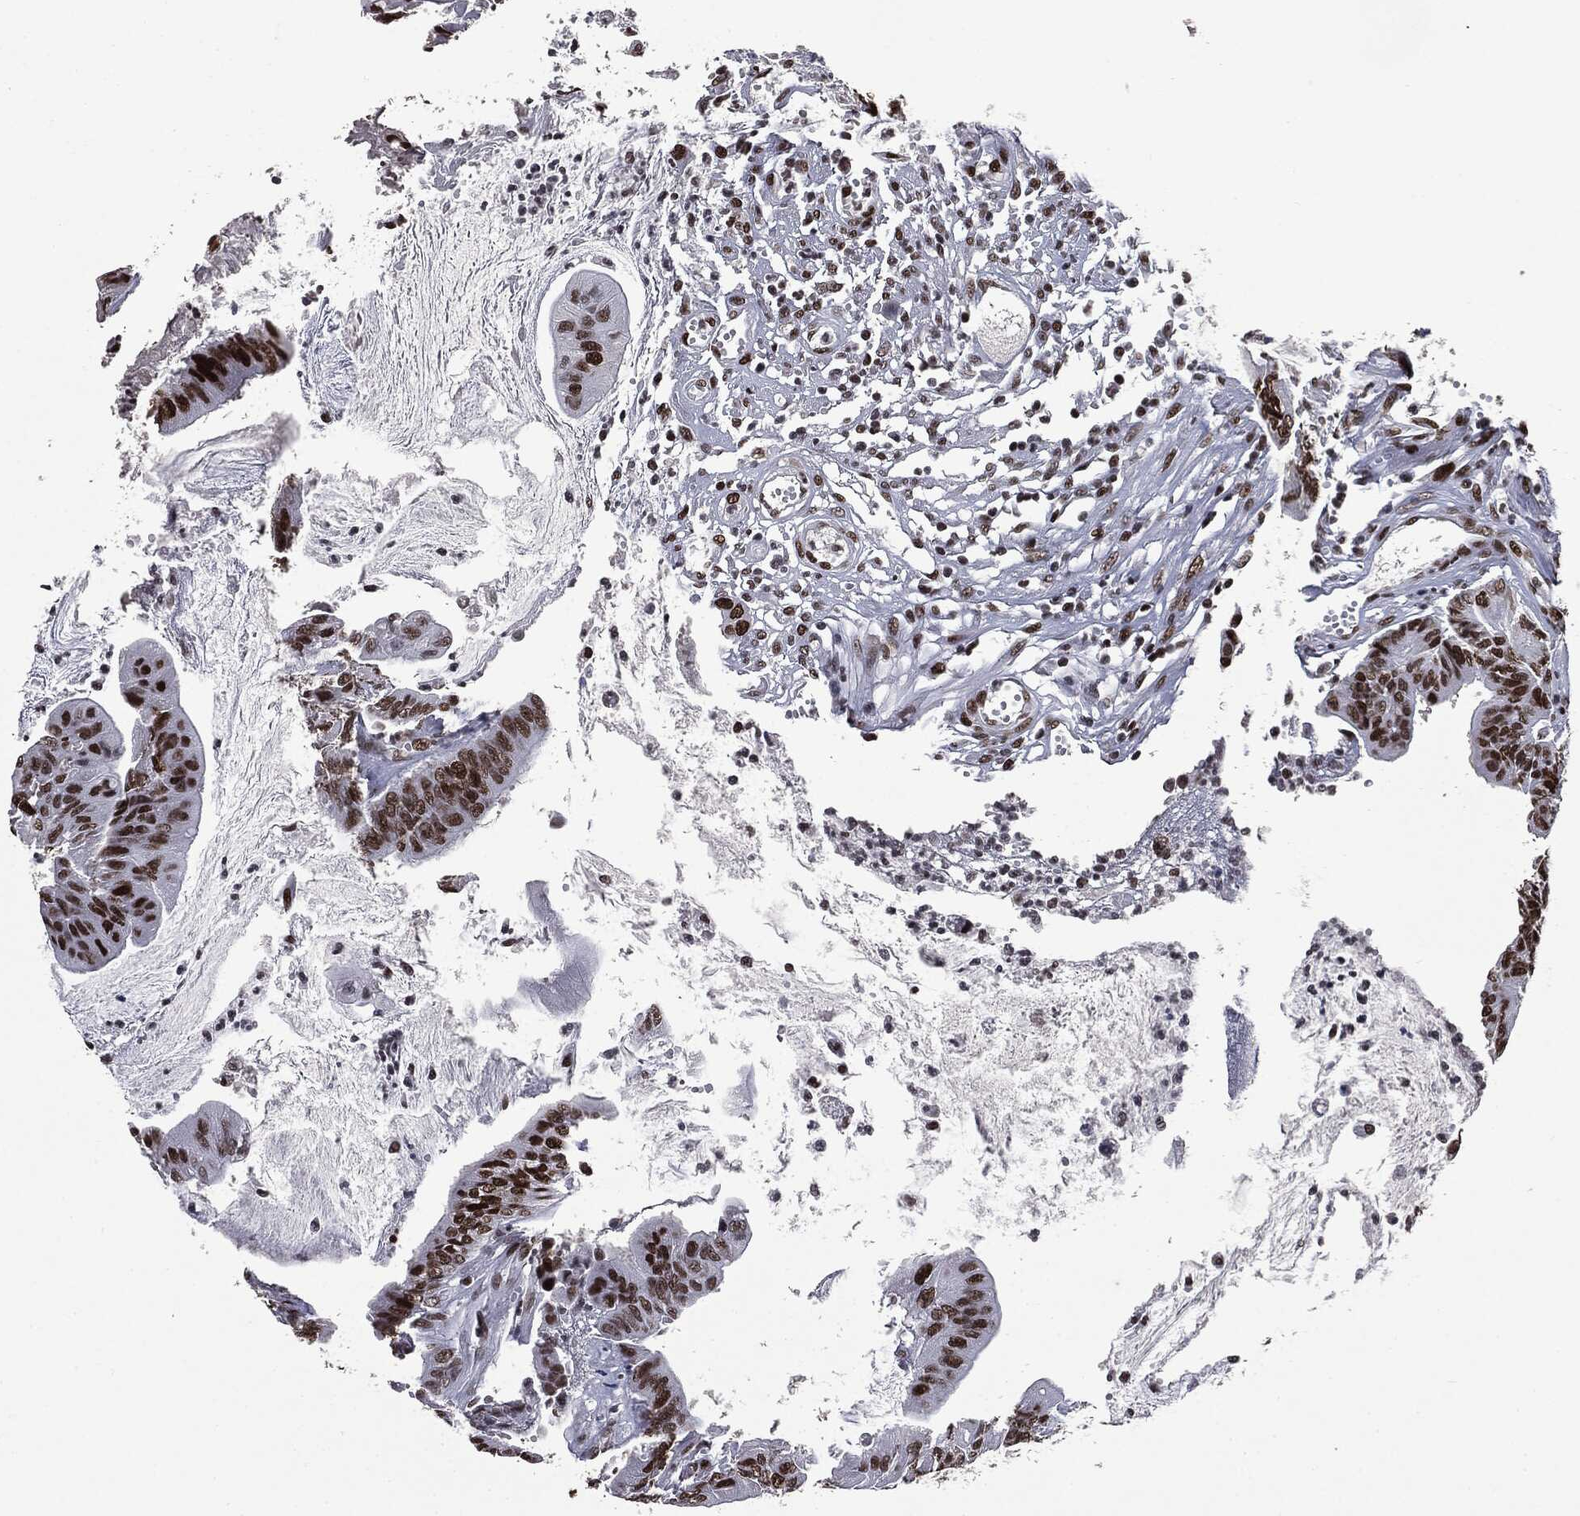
{"staining": {"intensity": "strong", "quantity": ">75%", "location": "nuclear"}, "tissue": "colorectal cancer", "cell_type": "Tumor cells", "image_type": "cancer", "snomed": [{"axis": "morphology", "description": "Adenocarcinoma, NOS"}, {"axis": "topography", "description": "Colon"}], "caption": "An image of human colorectal cancer (adenocarcinoma) stained for a protein demonstrates strong nuclear brown staining in tumor cells.", "gene": "MSH2", "patient": {"sex": "female", "age": 69}}